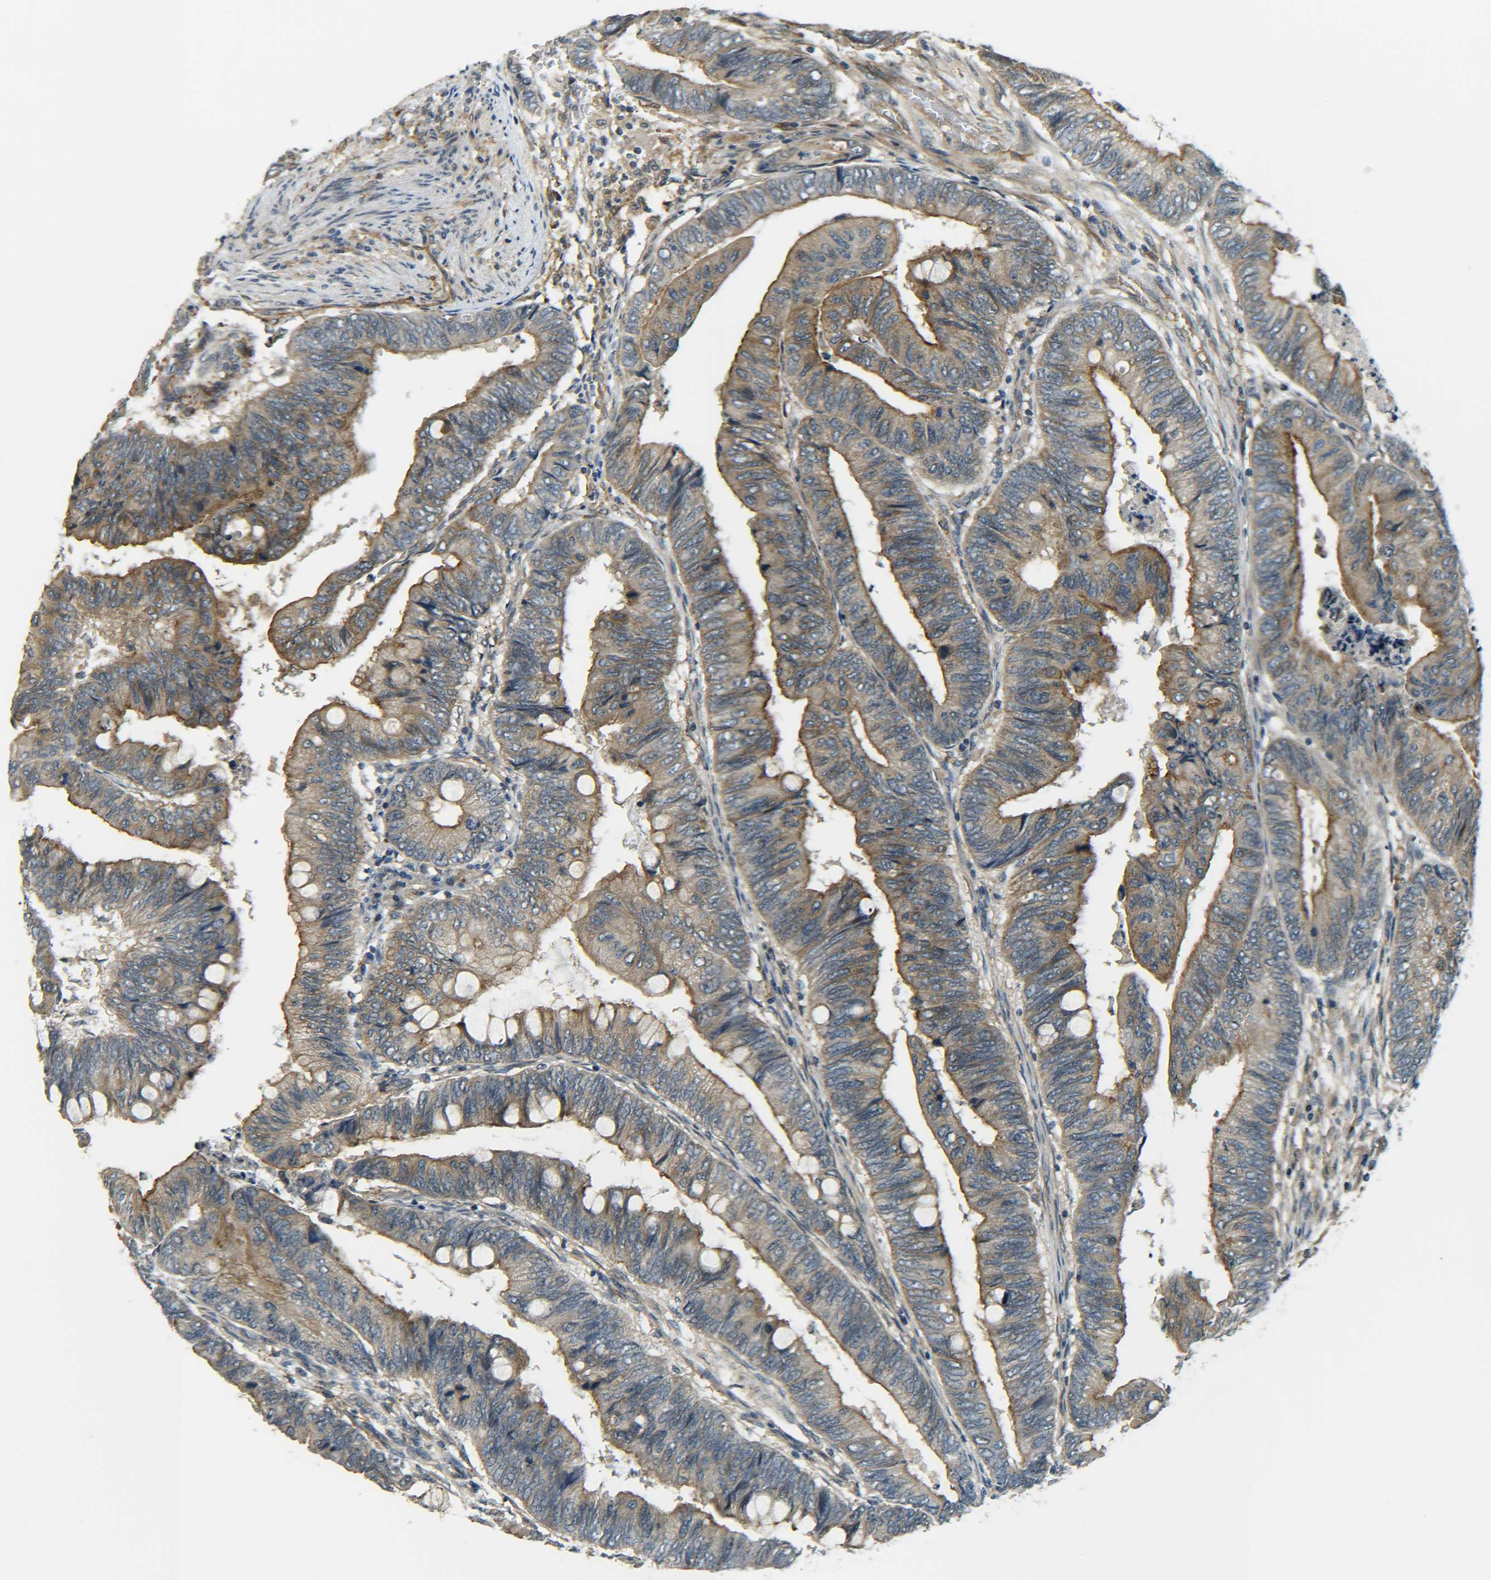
{"staining": {"intensity": "moderate", "quantity": ">75%", "location": "cytoplasmic/membranous"}, "tissue": "colorectal cancer", "cell_type": "Tumor cells", "image_type": "cancer", "snomed": [{"axis": "morphology", "description": "Normal tissue, NOS"}, {"axis": "morphology", "description": "Adenocarcinoma, NOS"}, {"axis": "topography", "description": "Rectum"}, {"axis": "topography", "description": "Peripheral nerve tissue"}], "caption": "Human colorectal cancer stained with a brown dye exhibits moderate cytoplasmic/membranous positive positivity in approximately >75% of tumor cells.", "gene": "DAB2", "patient": {"sex": "male", "age": 92}}